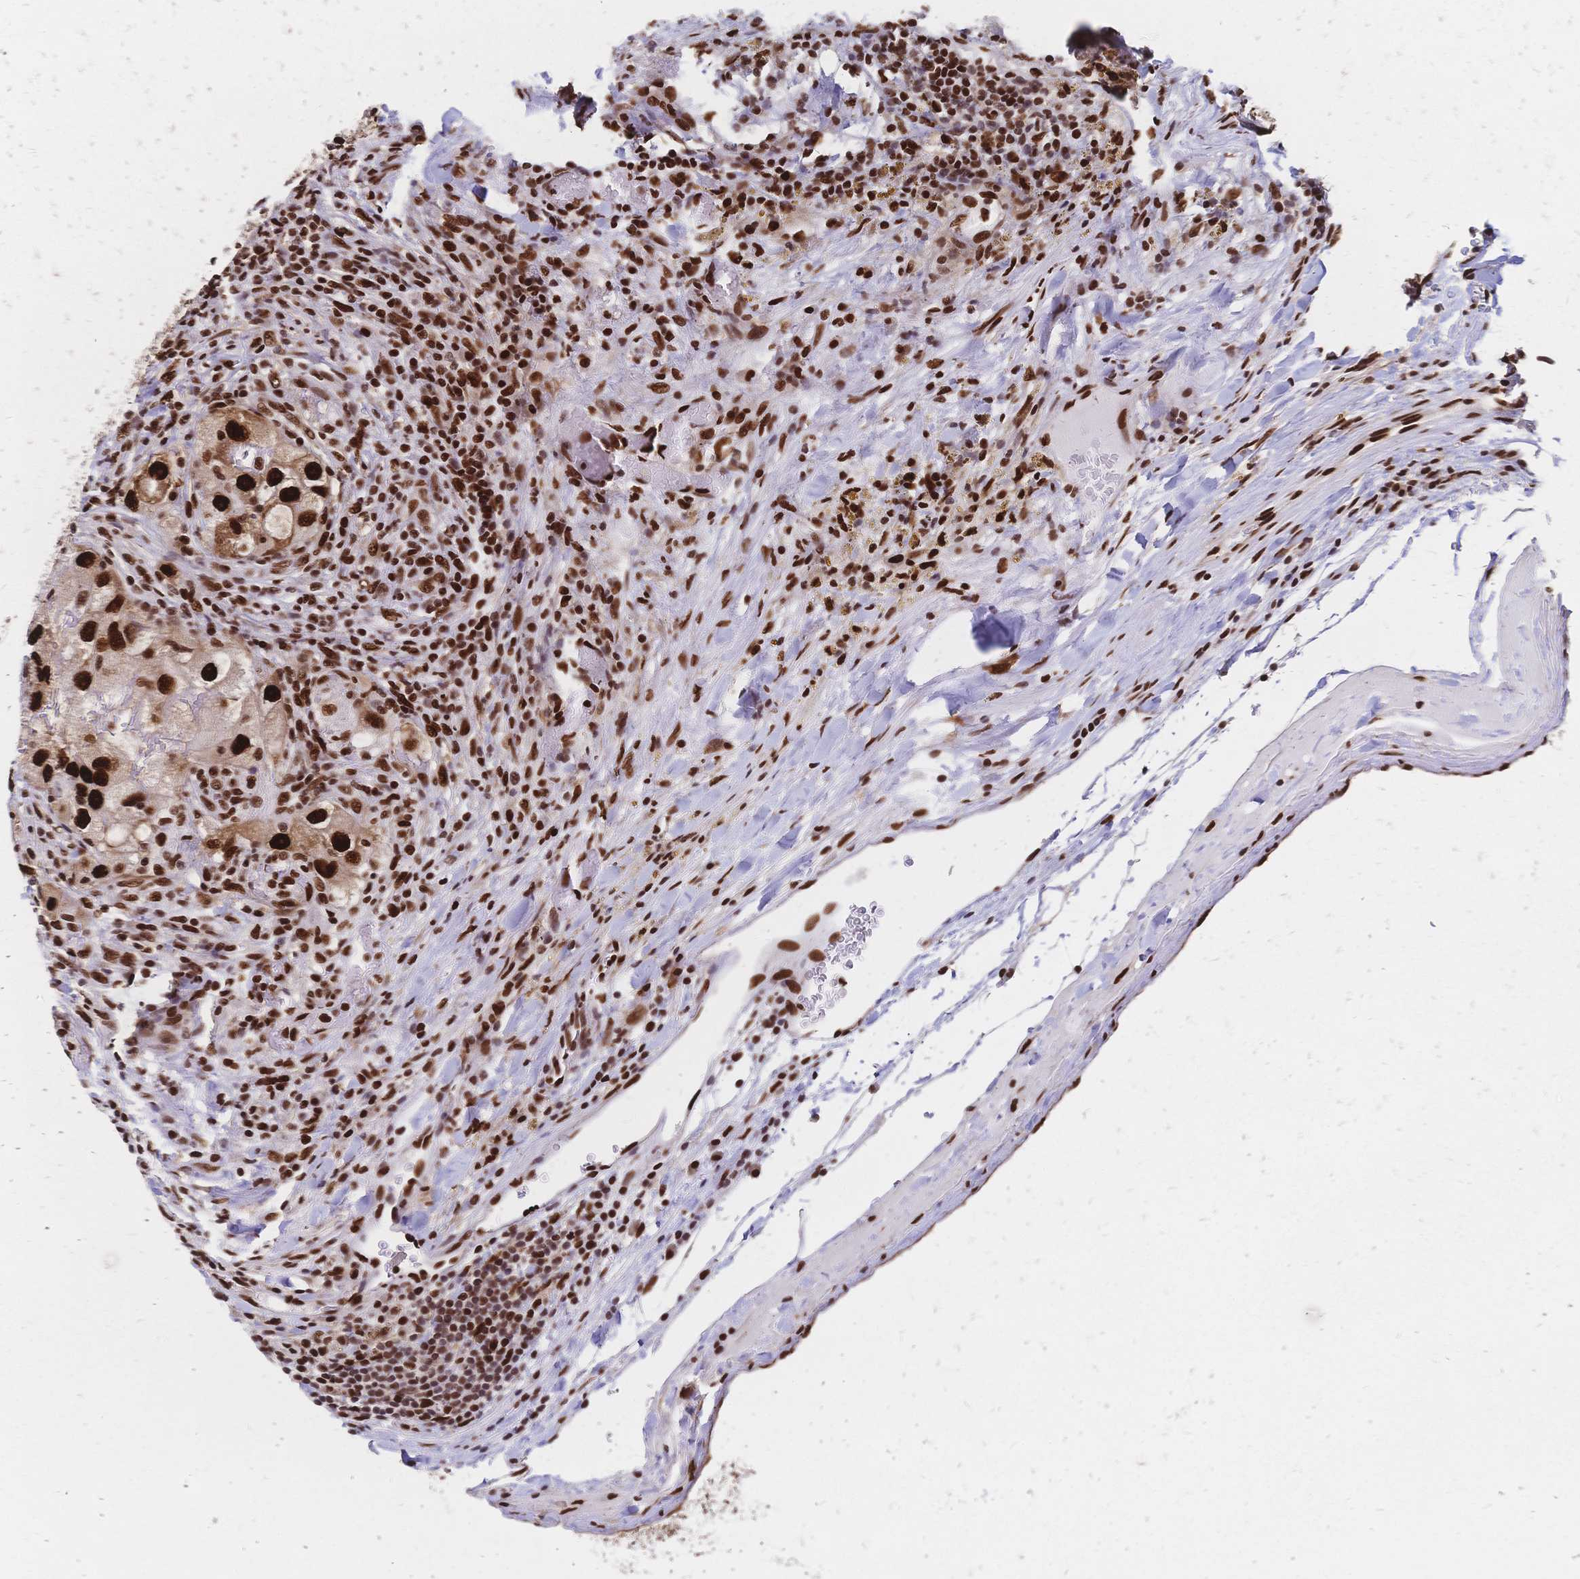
{"staining": {"intensity": "strong", "quantity": ">75%", "location": "nuclear"}, "tissue": "renal cancer", "cell_type": "Tumor cells", "image_type": "cancer", "snomed": [{"axis": "morphology", "description": "Adenocarcinoma, NOS"}, {"axis": "topography", "description": "Kidney"}], "caption": "High-power microscopy captured an immunohistochemistry micrograph of renal cancer, revealing strong nuclear expression in approximately >75% of tumor cells.", "gene": "HDGF", "patient": {"sex": "male", "age": 63}}